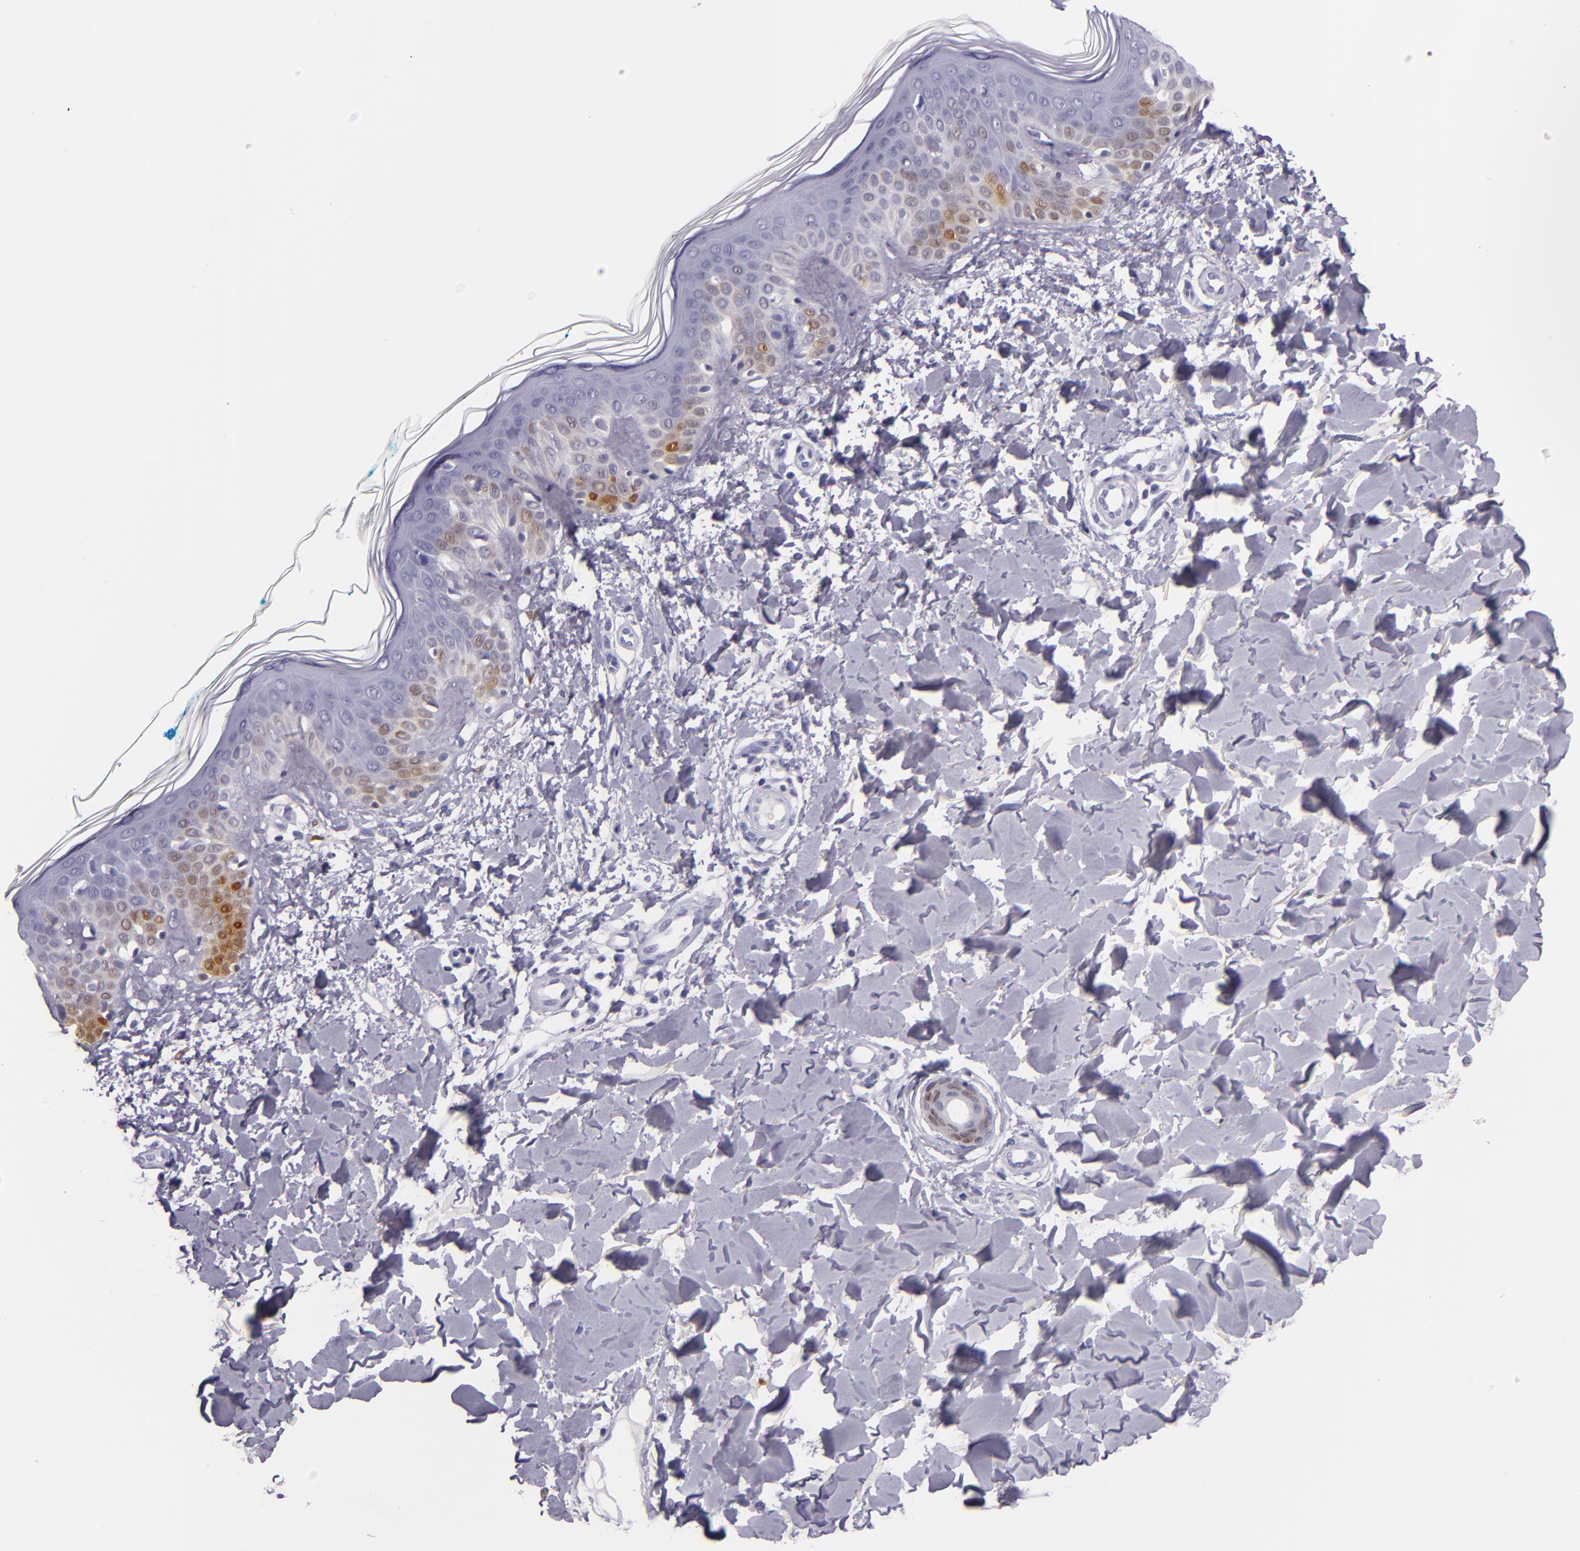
{"staining": {"intensity": "negative", "quantity": "none", "location": "none"}, "tissue": "skin", "cell_type": "Fibroblasts", "image_type": "normal", "snomed": [{"axis": "morphology", "description": "Normal tissue, NOS"}, {"axis": "topography", "description": "Skin"}], "caption": "IHC micrograph of unremarkable skin stained for a protein (brown), which demonstrates no staining in fibroblasts.", "gene": "MT1A", "patient": {"sex": "male", "age": 32}}